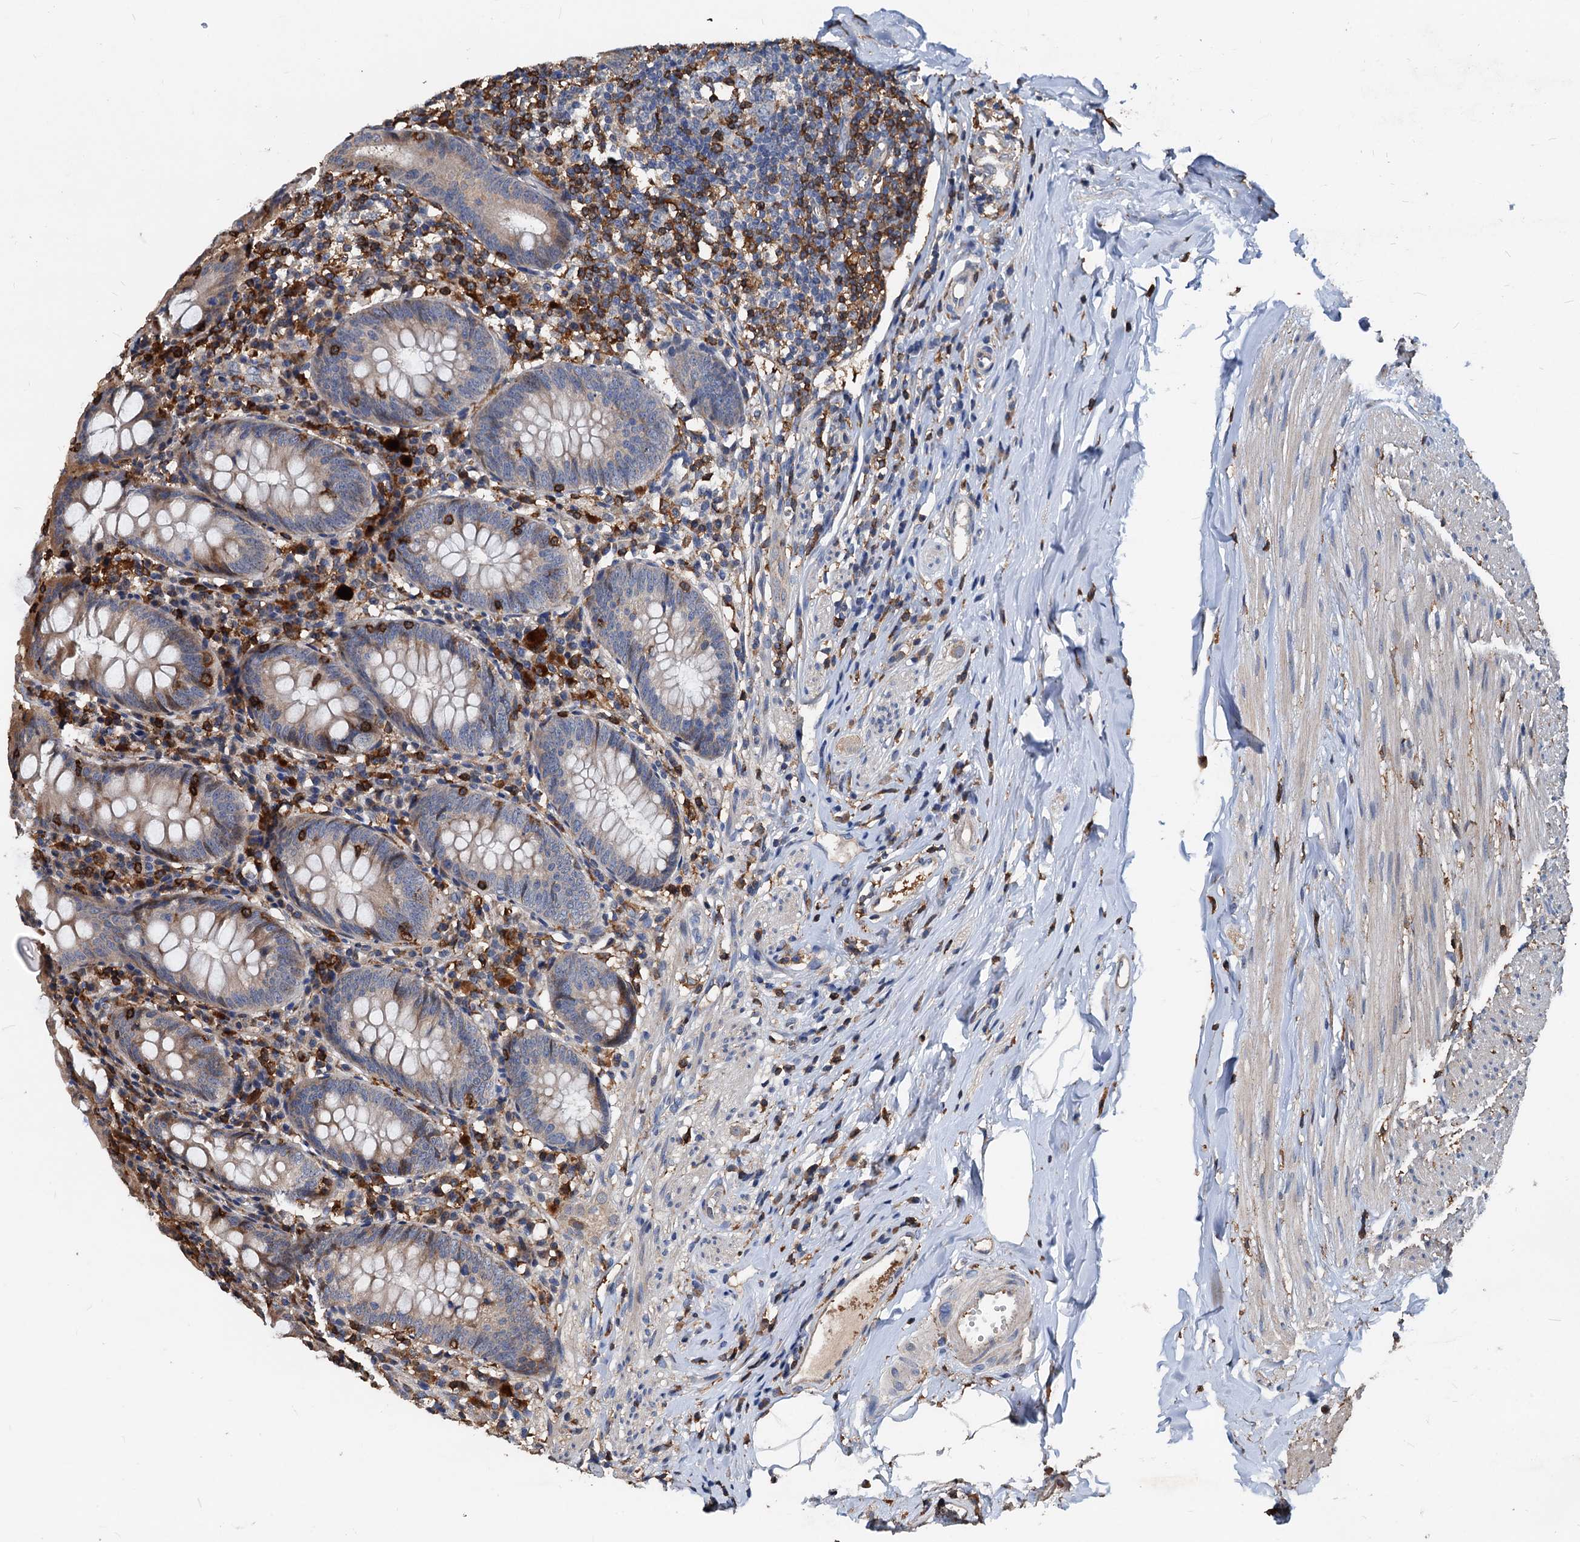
{"staining": {"intensity": "negative", "quantity": "none", "location": "none"}, "tissue": "appendix", "cell_type": "Glandular cells", "image_type": "normal", "snomed": [{"axis": "morphology", "description": "Normal tissue, NOS"}, {"axis": "topography", "description": "Appendix"}], "caption": "DAB immunohistochemical staining of unremarkable appendix displays no significant staining in glandular cells. (DAB (3,3'-diaminobenzidine) IHC visualized using brightfield microscopy, high magnification).", "gene": "LCP2", "patient": {"sex": "female", "age": 54}}